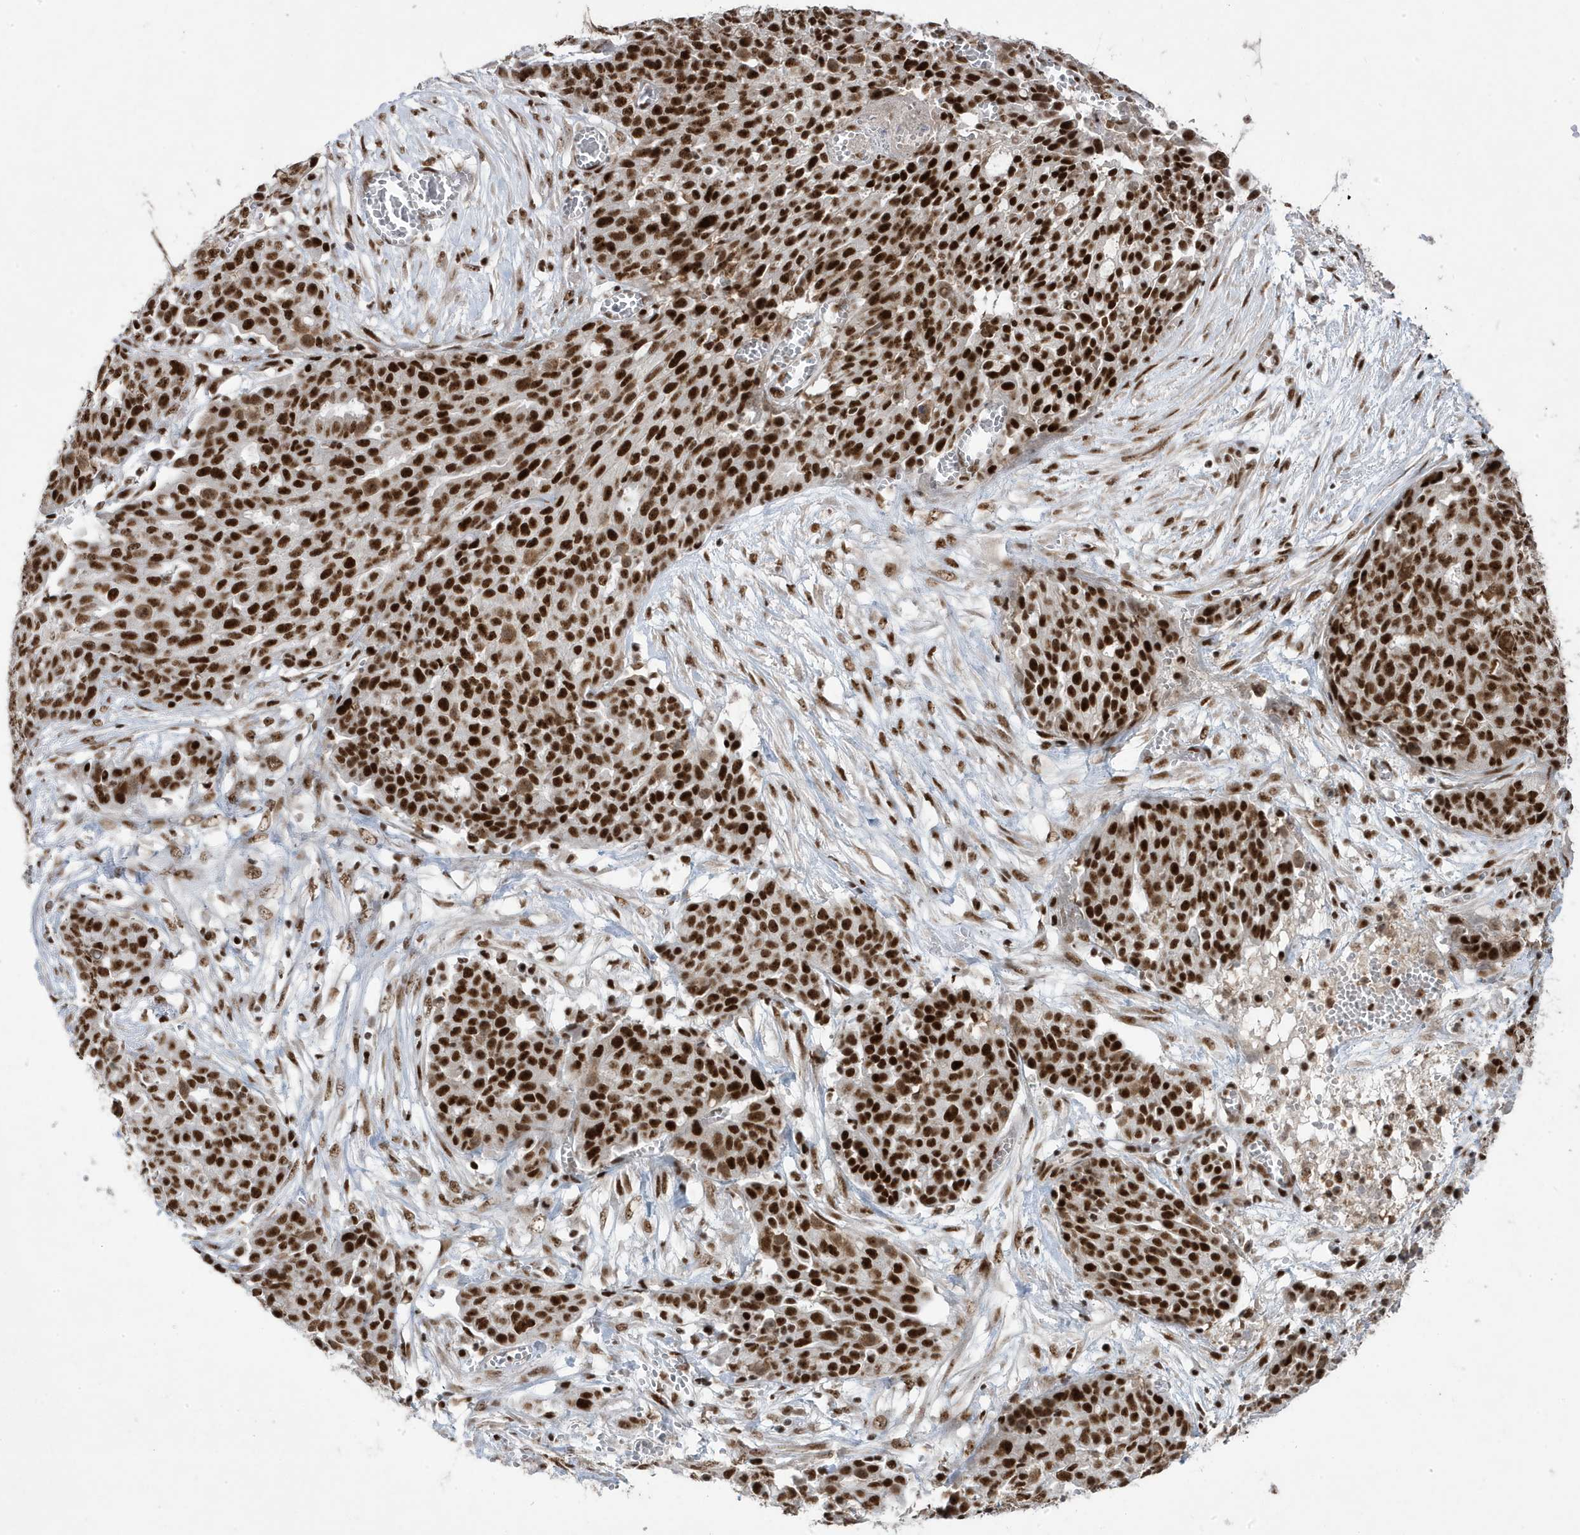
{"staining": {"intensity": "strong", "quantity": ">75%", "location": "nuclear"}, "tissue": "ovarian cancer", "cell_type": "Tumor cells", "image_type": "cancer", "snomed": [{"axis": "morphology", "description": "Cystadenocarcinoma, serous, NOS"}, {"axis": "topography", "description": "Soft tissue"}, {"axis": "topography", "description": "Ovary"}], "caption": "Protein expression analysis of human serous cystadenocarcinoma (ovarian) reveals strong nuclear staining in approximately >75% of tumor cells.", "gene": "MTREX", "patient": {"sex": "female", "age": 57}}